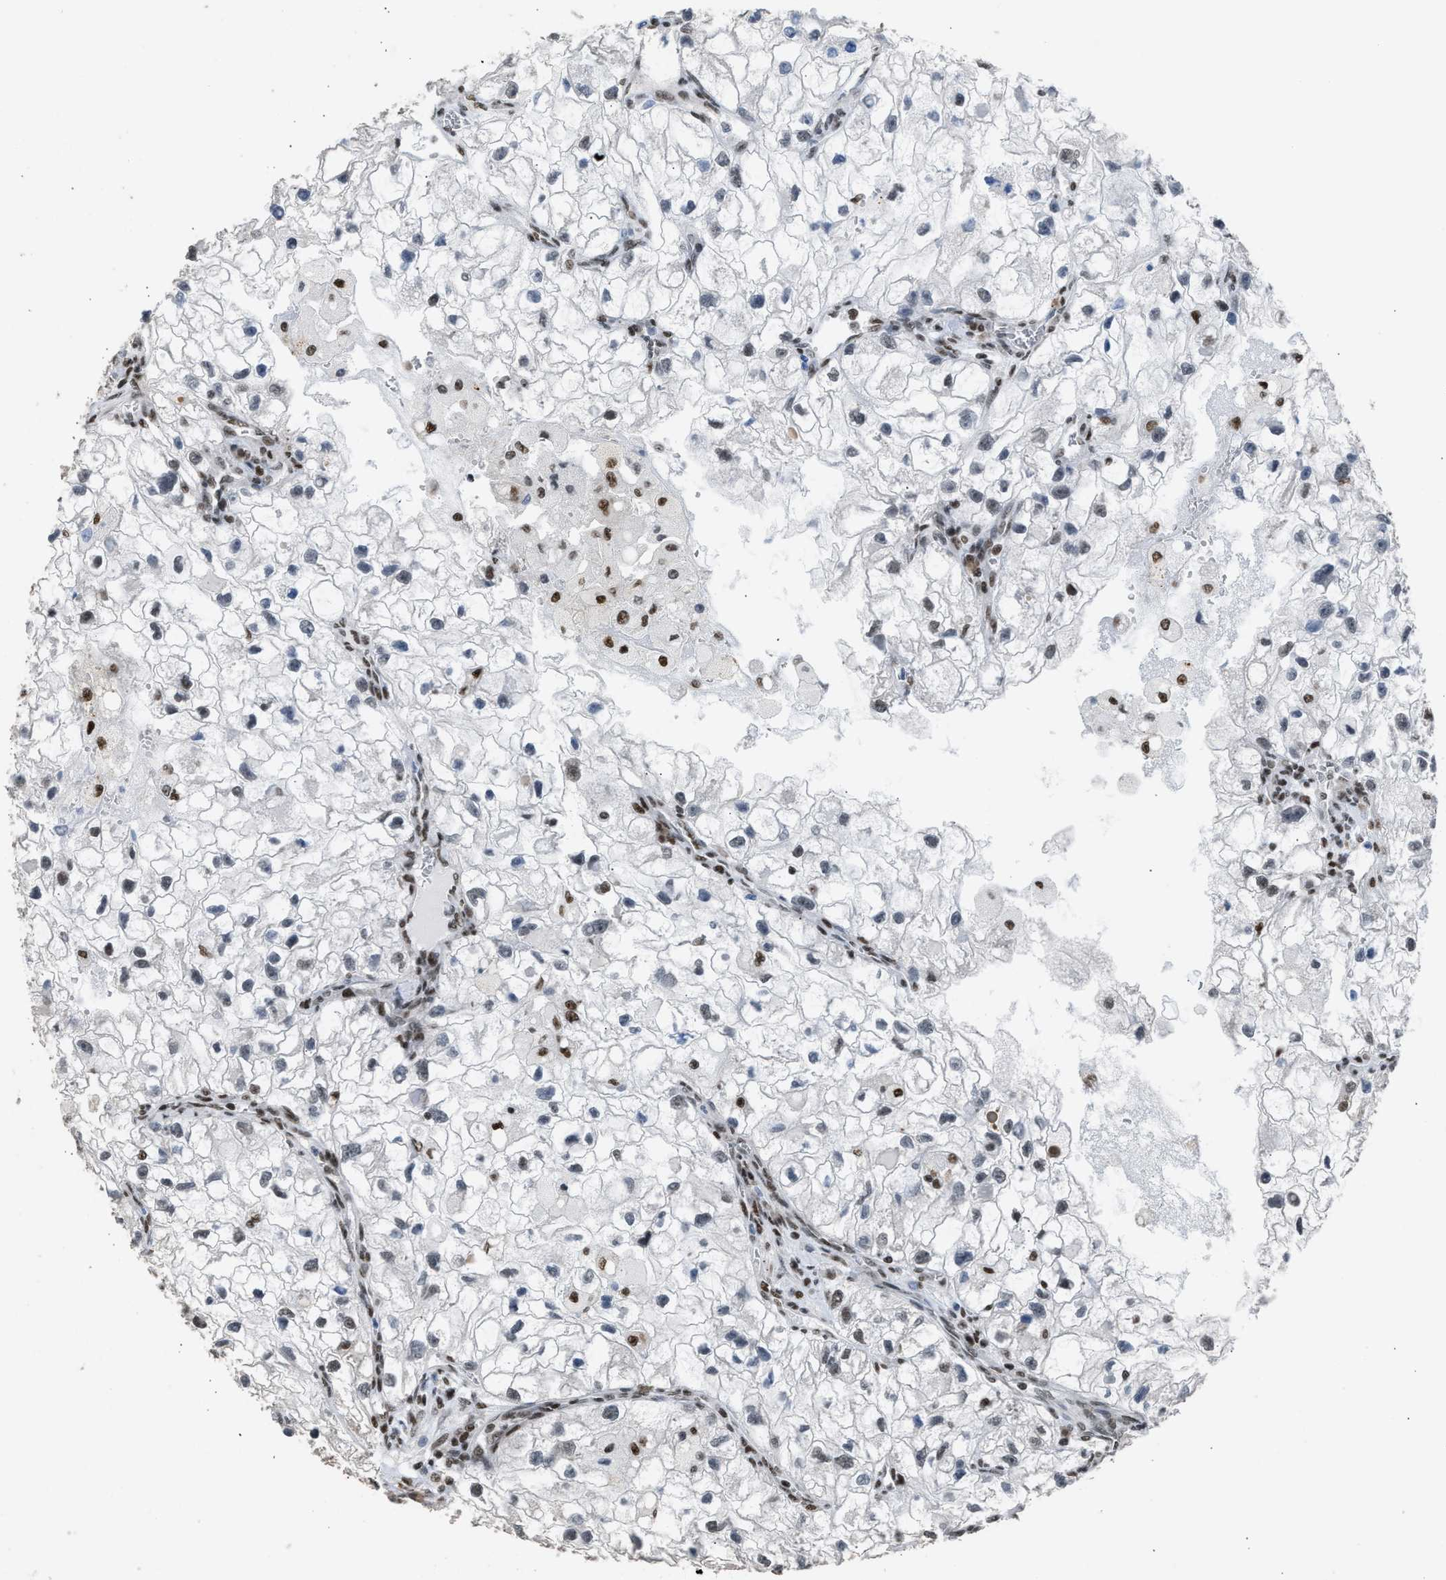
{"staining": {"intensity": "moderate", "quantity": "<25%", "location": "nuclear"}, "tissue": "renal cancer", "cell_type": "Tumor cells", "image_type": "cancer", "snomed": [{"axis": "morphology", "description": "Adenocarcinoma, NOS"}, {"axis": "topography", "description": "Kidney"}], "caption": "Renal cancer (adenocarcinoma) stained with a protein marker exhibits moderate staining in tumor cells.", "gene": "SCAF4", "patient": {"sex": "female", "age": 70}}